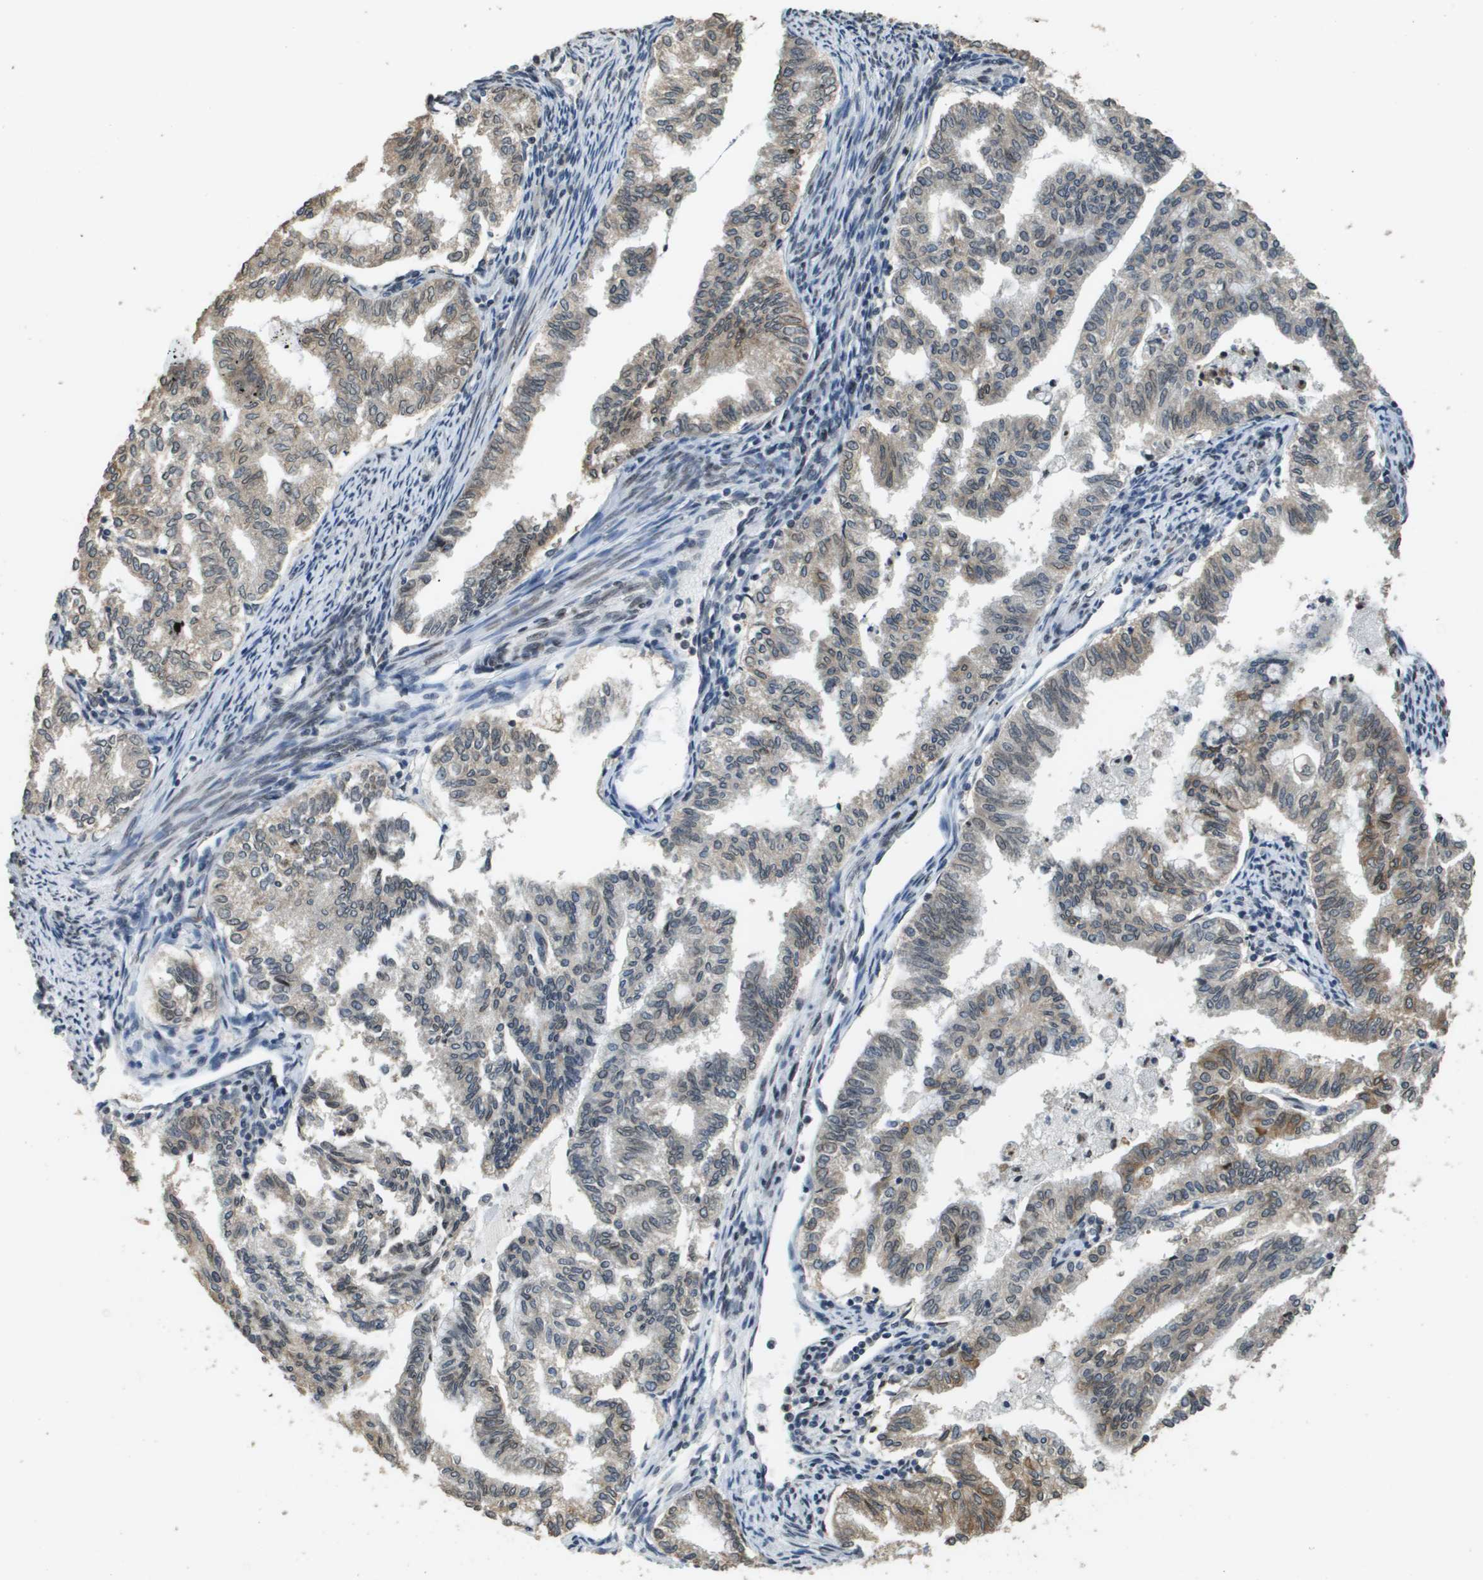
{"staining": {"intensity": "weak", "quantity": "25%-75%", "location": "cytoplasmic/membranous"}, "tissue": "endometrial cancer", "cell_type": "Tumor cells", "image_type": "cancer", "snomed": [{"axis": "morphology", "description": "Adenocarcinoma, NOS"}, {"axis": "topography", "description": "Endometrium"}], "caption": "A brown stain shows weak cytoplasmic/membranous positivity of a protein in human endometrial adenocarcinoma tumor cells. (brown staining indicates protein expression, while blue staining denotes nuclei).", "gene": "FANCC", "patient": {"sex": "female", "age": 79}}